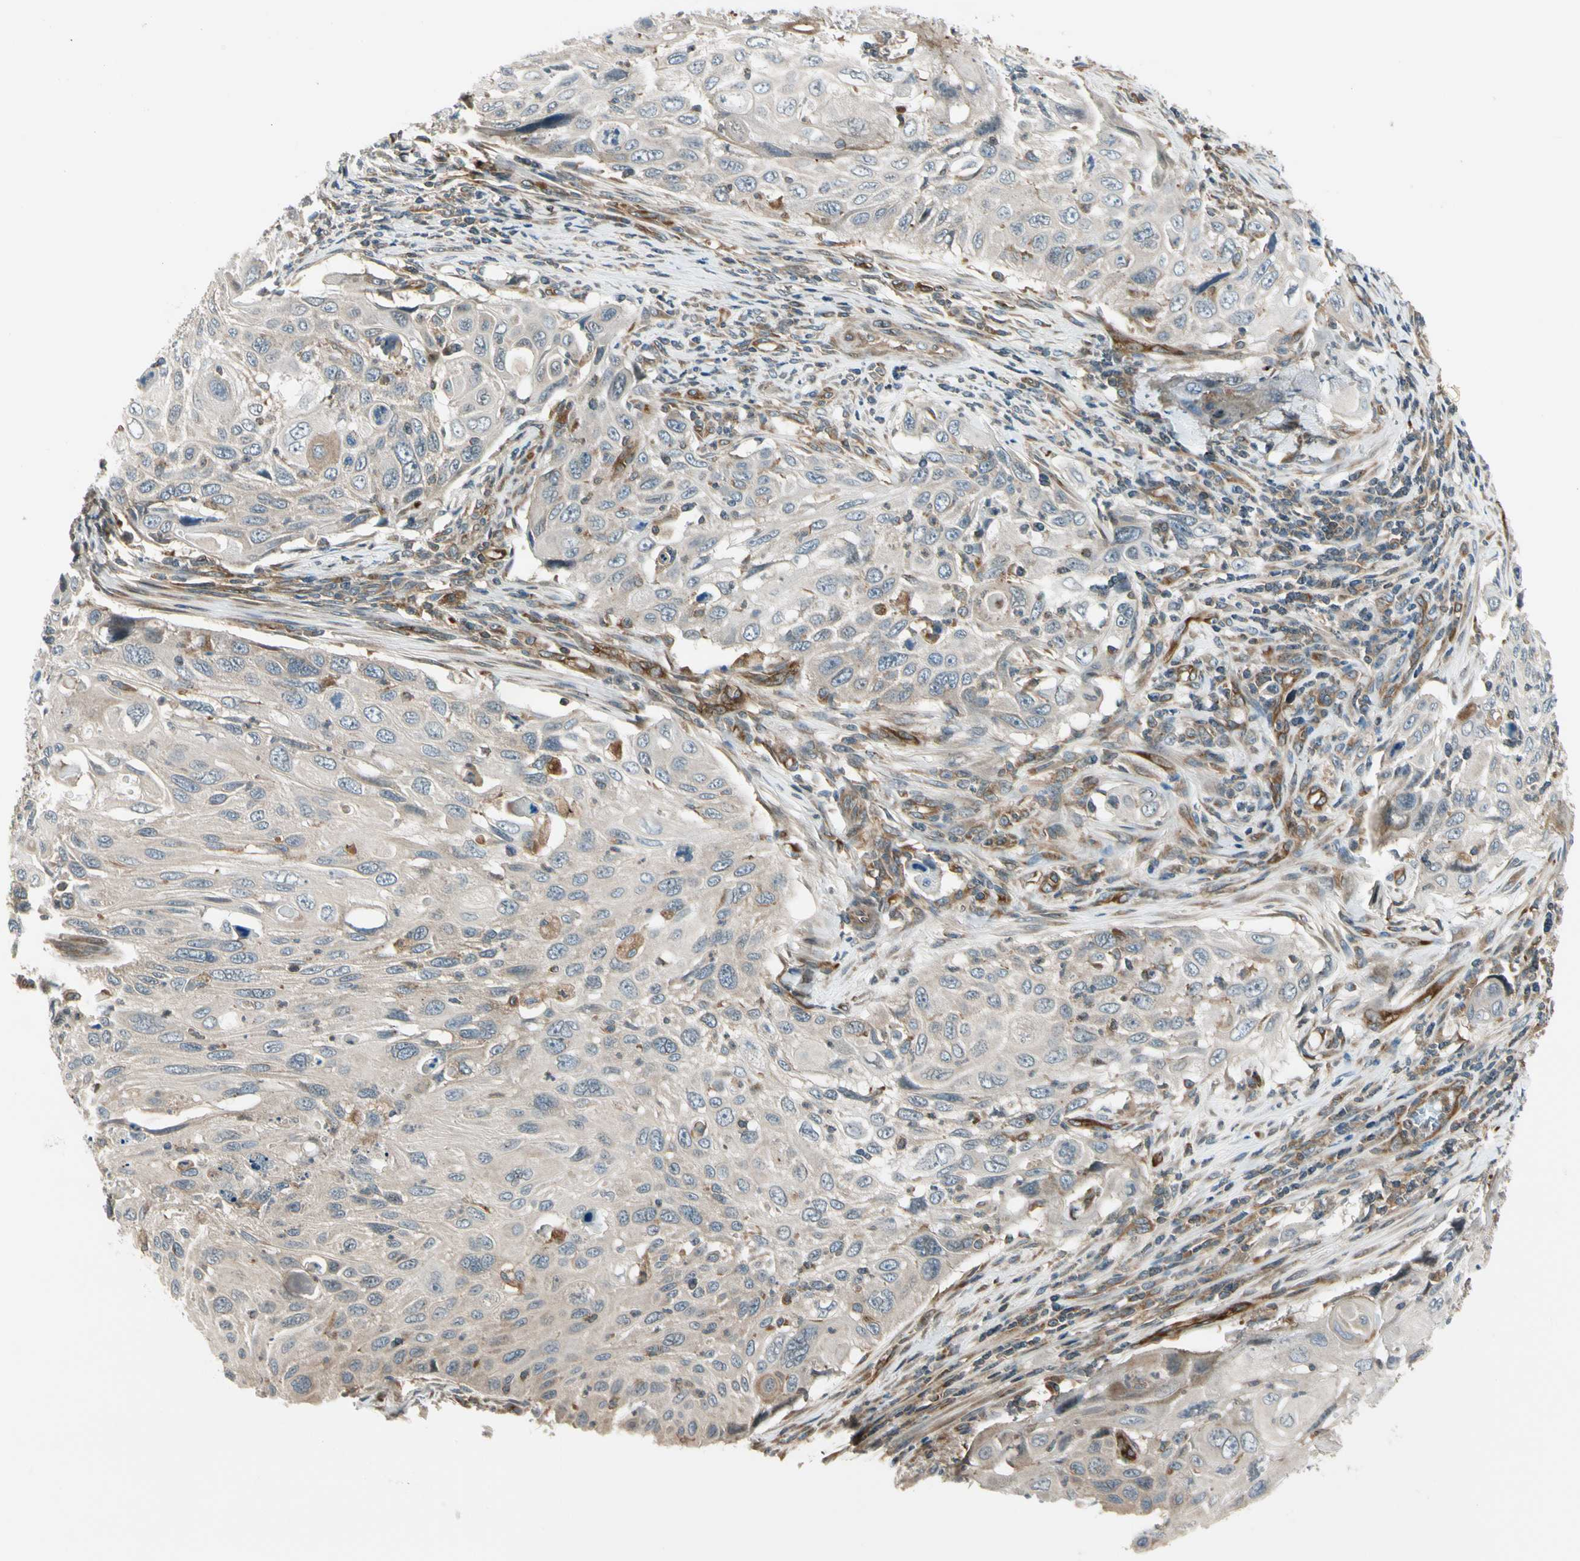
{"staining": {"intensity": "weak", "quantity": "<25%", "location": "cytoplasmic/membranous"}, "tissue": "cervical cancer", "cell_type": "Tumor cells", "image_type": "cancer", "snomed": [{"axis": "morphology", "description": "Squamous cell carcinoma, NOS"}, {"axis": "topography", "description": "Cervix"}], "caption": "Immunohistochemical staining of cervical cancer (squamous cell carcinoma) displays no significant expression in tumor cells.", "gene": "TRIO", "patient": {"sex": "female", "age": 70}}